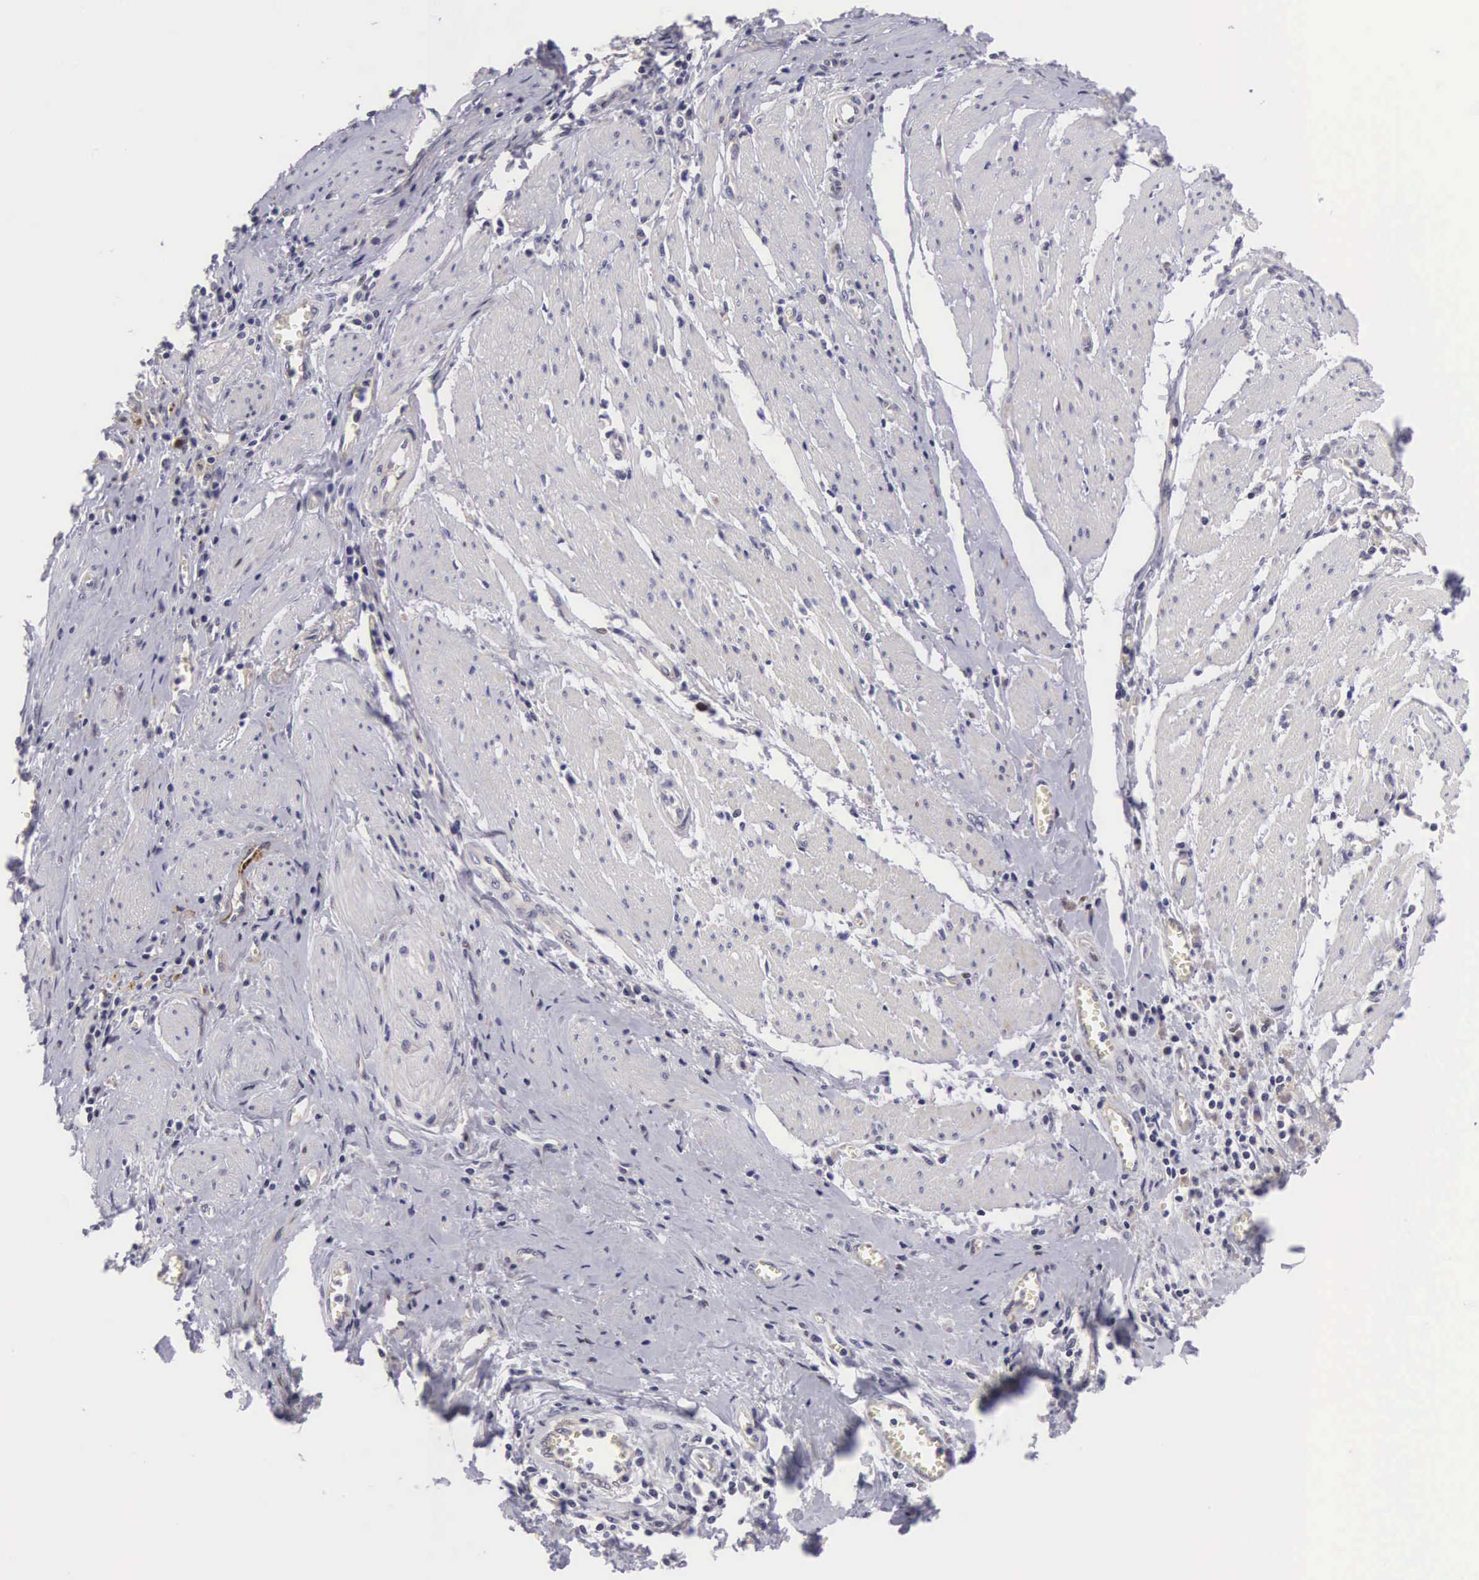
{"staining": {"intensity": "negative", "quantity": "none", "location": "none"}, "tissue": "pancreatic cancer", "cell_type": "Tumor cells", "image_type": "cancer", "snomed": [{"axis": "morphology", "description": "Adenocarcinoma, NOS"}, {"axis": "topography", "description": "Pancreas"}], "caption": "Immunohistochemistry (IHC) of human pancreatic cancer shows no positivity in tumor cells. The staining was performed using DAB (3,3'-diaminobenzidine) to visualize the protein expression in brown, while the nuclei were stained in blue with hematoxylin (Magnification: 20x).", "gene": "EMID1", "patient": {"sex": "female", "age": 70}}